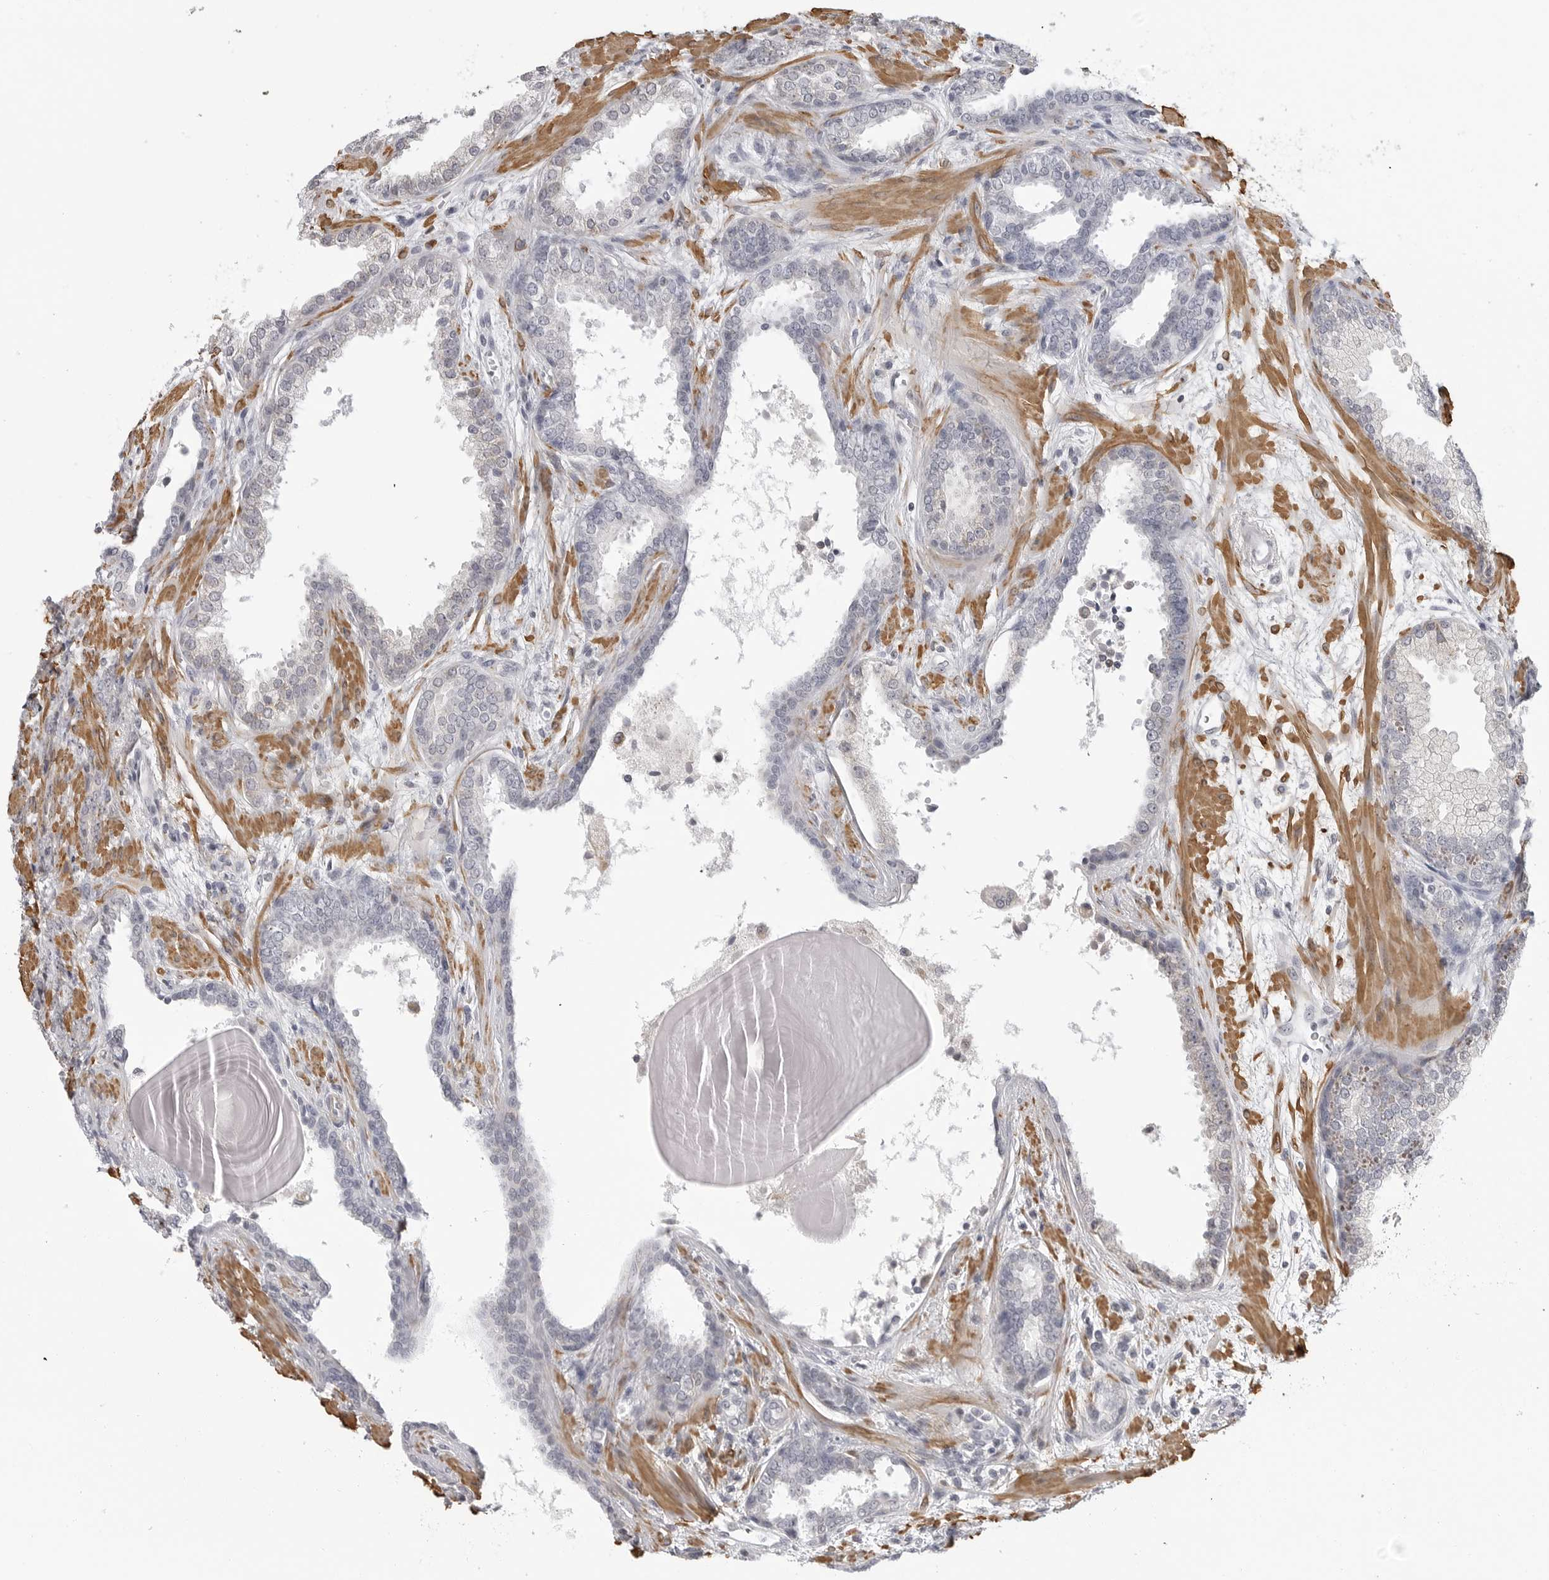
{"staining": {"intensity": "negative", "quantity": "none", "location": "none"}, "tissue": "prostate cancer", "cell_type": "Tumor cells", "image_type": "cancer", "snomed": [{"axis": "morphology", "description": "Adenocarcinoma, High grade"}, {"axis": "topography", "description": "Prostate"}], "caption": "A micrograph of human high-grade adenocarcinoma (prostate) is negative for staining in tumor cells.", "gene": "MAP7D1", "patient": {"sex": "male", "age": 62}}